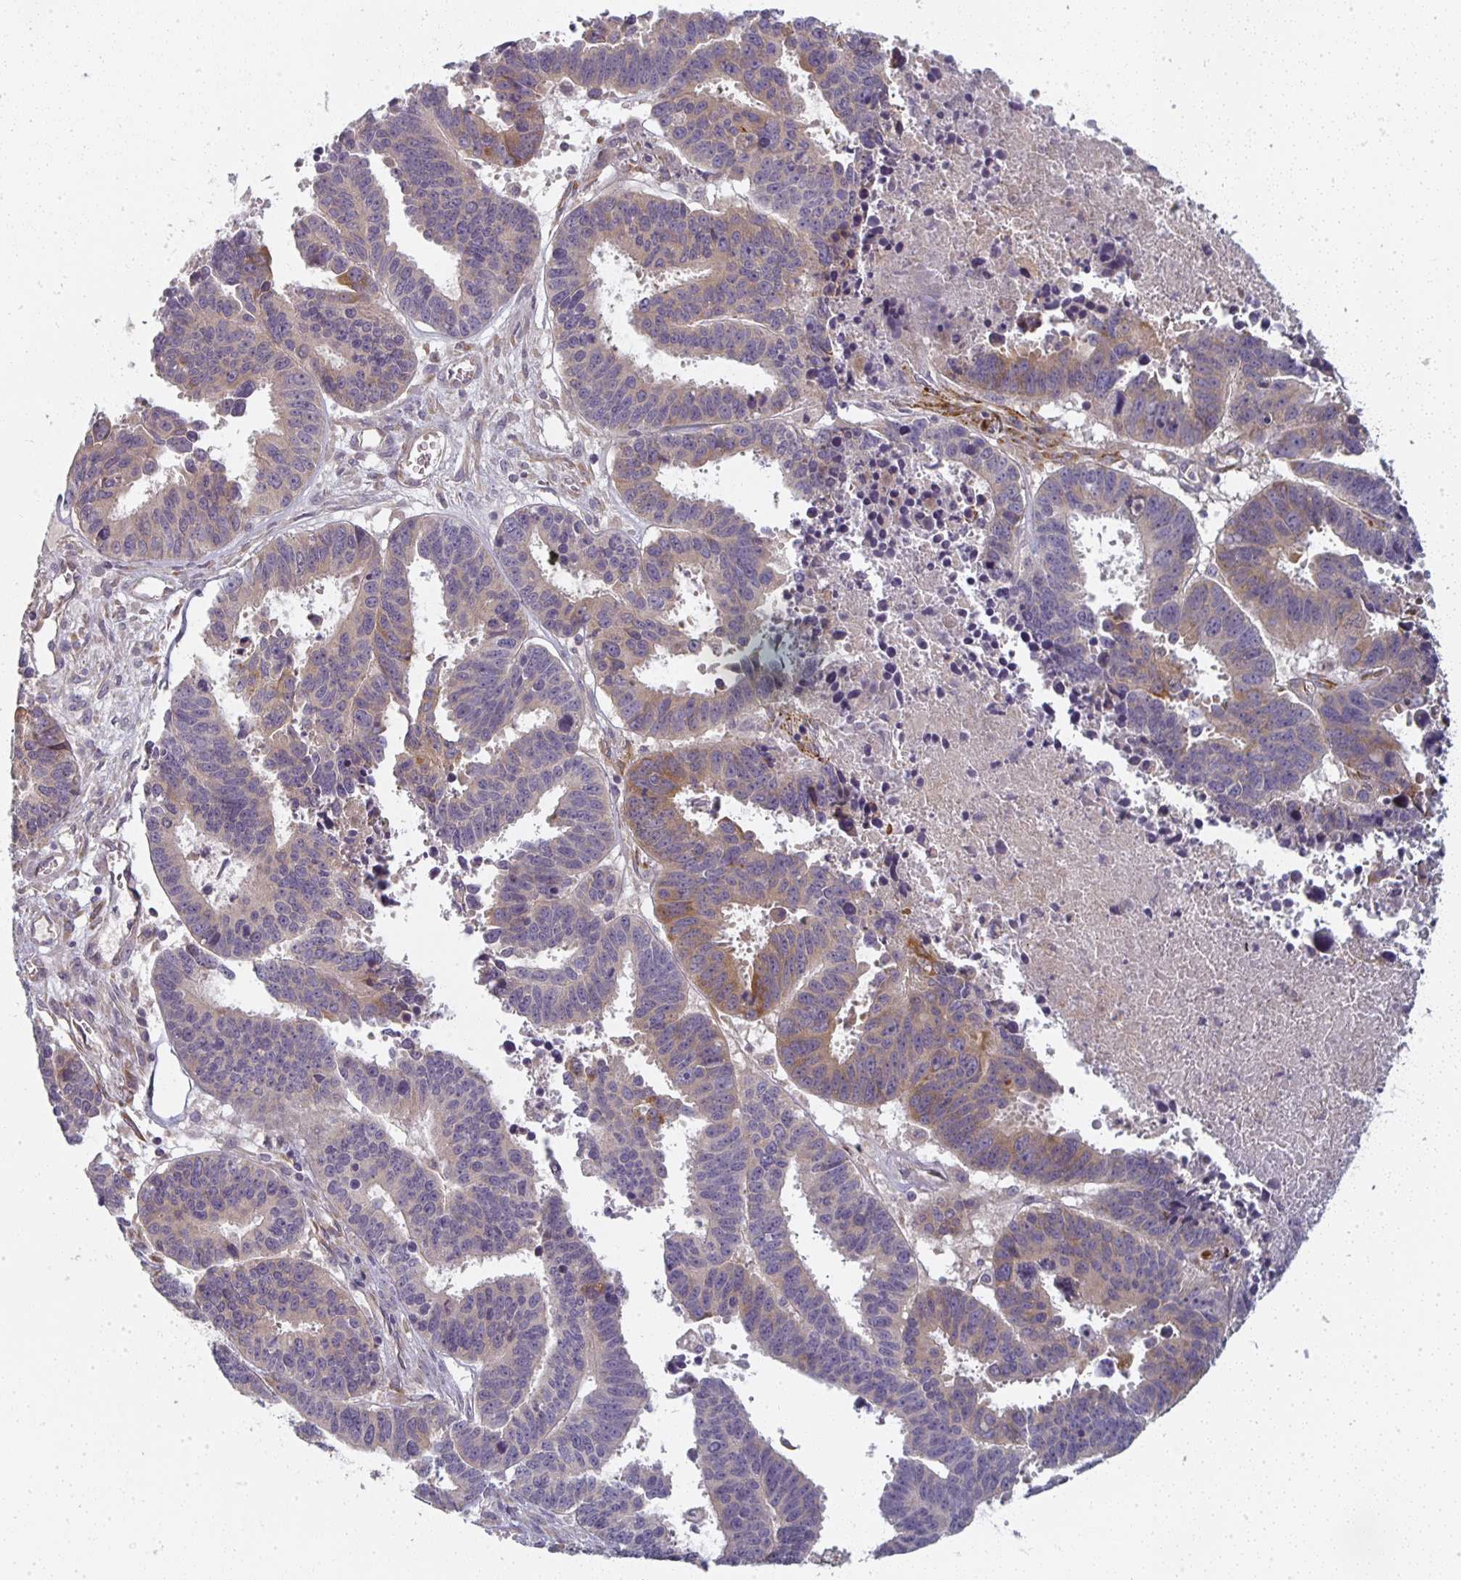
{"staining": {"intensity": "weak", "quantity": "25%-75%", "location": "cytoplasmic/membranous"}, "tissue": "ovarian cancer", "cell_type": "Tumor cells", "image_type": "cancer", "snomed": [{"axis": "morphology", "description": "Carcinoma, endometroid"}, {"axis": "morphology", "description": "Cystadenocarcinoma, serous, NOS"}, {"axis": "topography", "description": "Ovary"}], "caption": "Ovarian cancer (endometroid carcinoma) was stained to show a protein in brown. There is low levels of weak cytoplasmic/membranous expression in about 25%-75% of tumor cells.", "gene": "CTHRC1", "patient": {"sex": "female", "age": 45}}